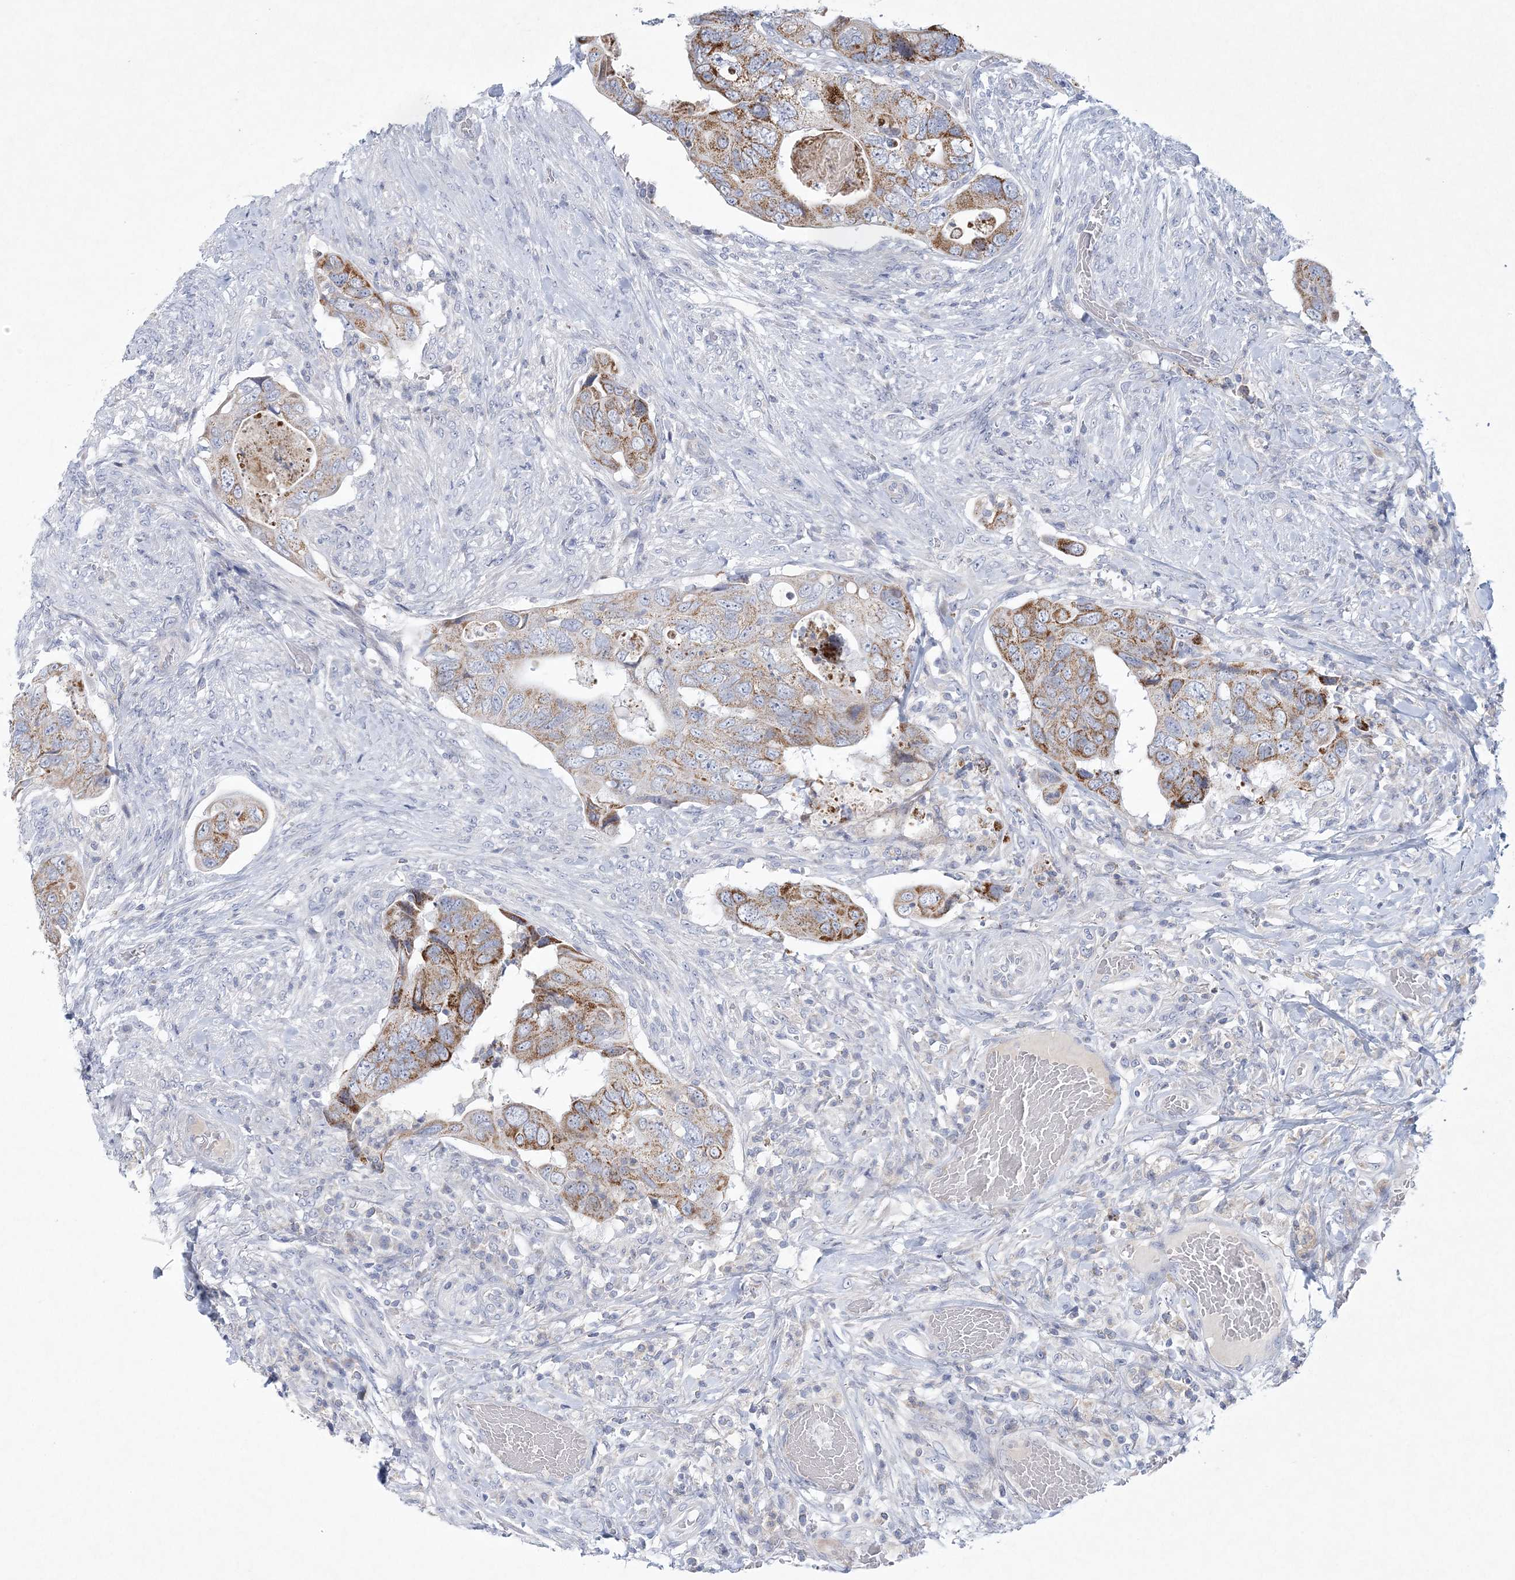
{"staining": {"intensity": "moderate", "quantity": ">75%", "location": "cytoplasmic/membranous"}, "tissue": "colorectal cancer", "cell_type": "Tumor cells", "image_type": "cancer", "snomed": [{"axis": "morphology", "description": "Adenocarcinoma, NOS"}, {"axis": "topography", "description": "Rectum"}], "caption": "The photomicrograph shows a brown stain indicating the presence of a protein in the cytoplasmic/membranous of tumor cells in colorectal cancer. Immunohistochemistry (ihc) stains the protein of interest in brown and the nuclei are stained blue.", "gene": "NIPAL1", "patient": {"sex": "male", "age": 63}}